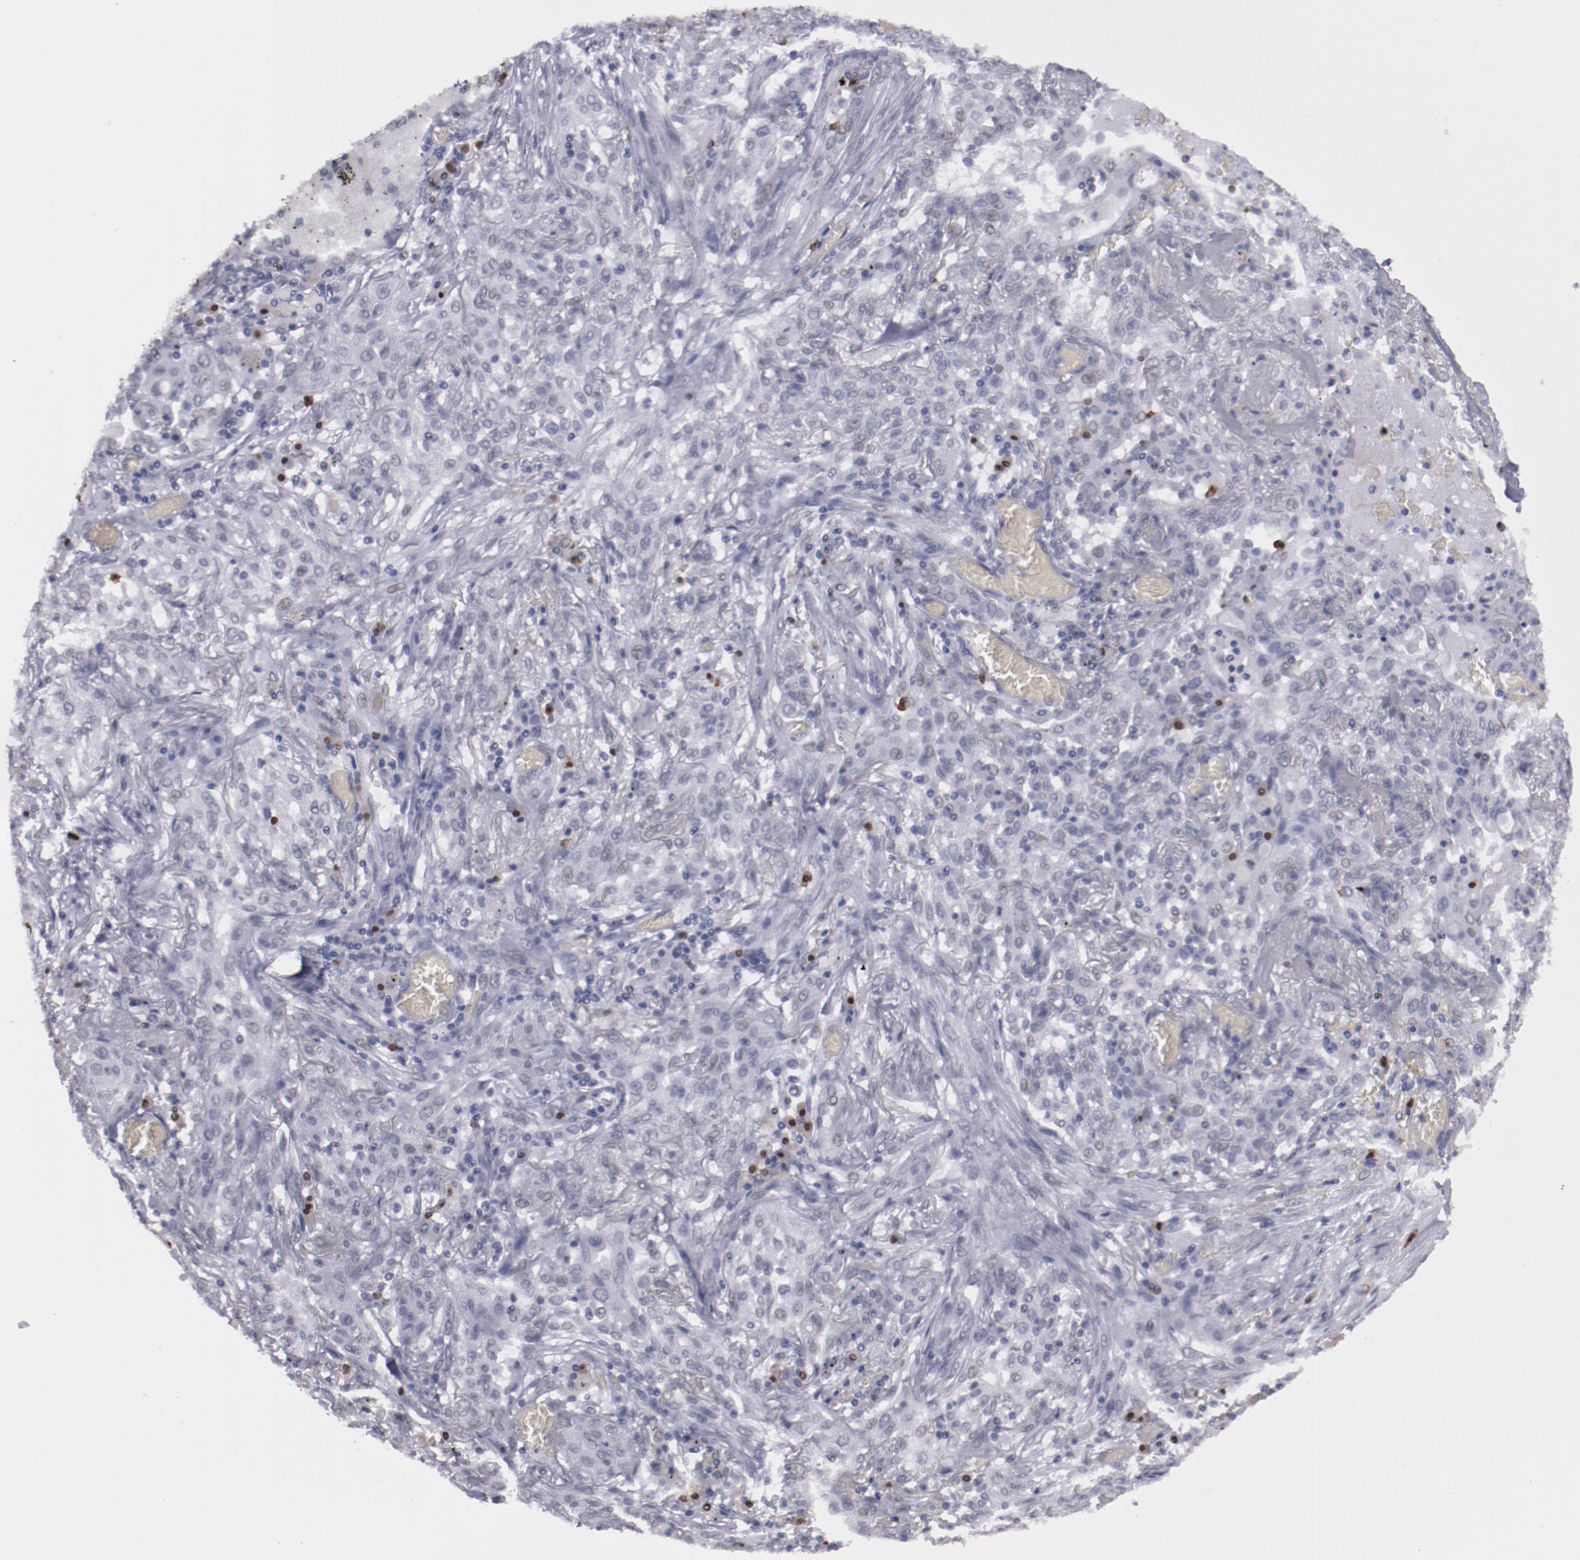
{"staining": {"intensity": "negative", "quantity": "none", "location": "none"}, "tissue": "lung cancer", "cell_type": "Tumor cells", "image_type": "cancer", "snomed": [{"axis": "morphology", "description": "Squamous cell carcinoma, NOS"}, {"axis": "topography", "description": "Lung"}], "caption": "Micrograph shows no significant protein positivity in tumor cells of lung cancer.", "gene": "IRF4", "patient": {"sex": "female", "age": 47}}